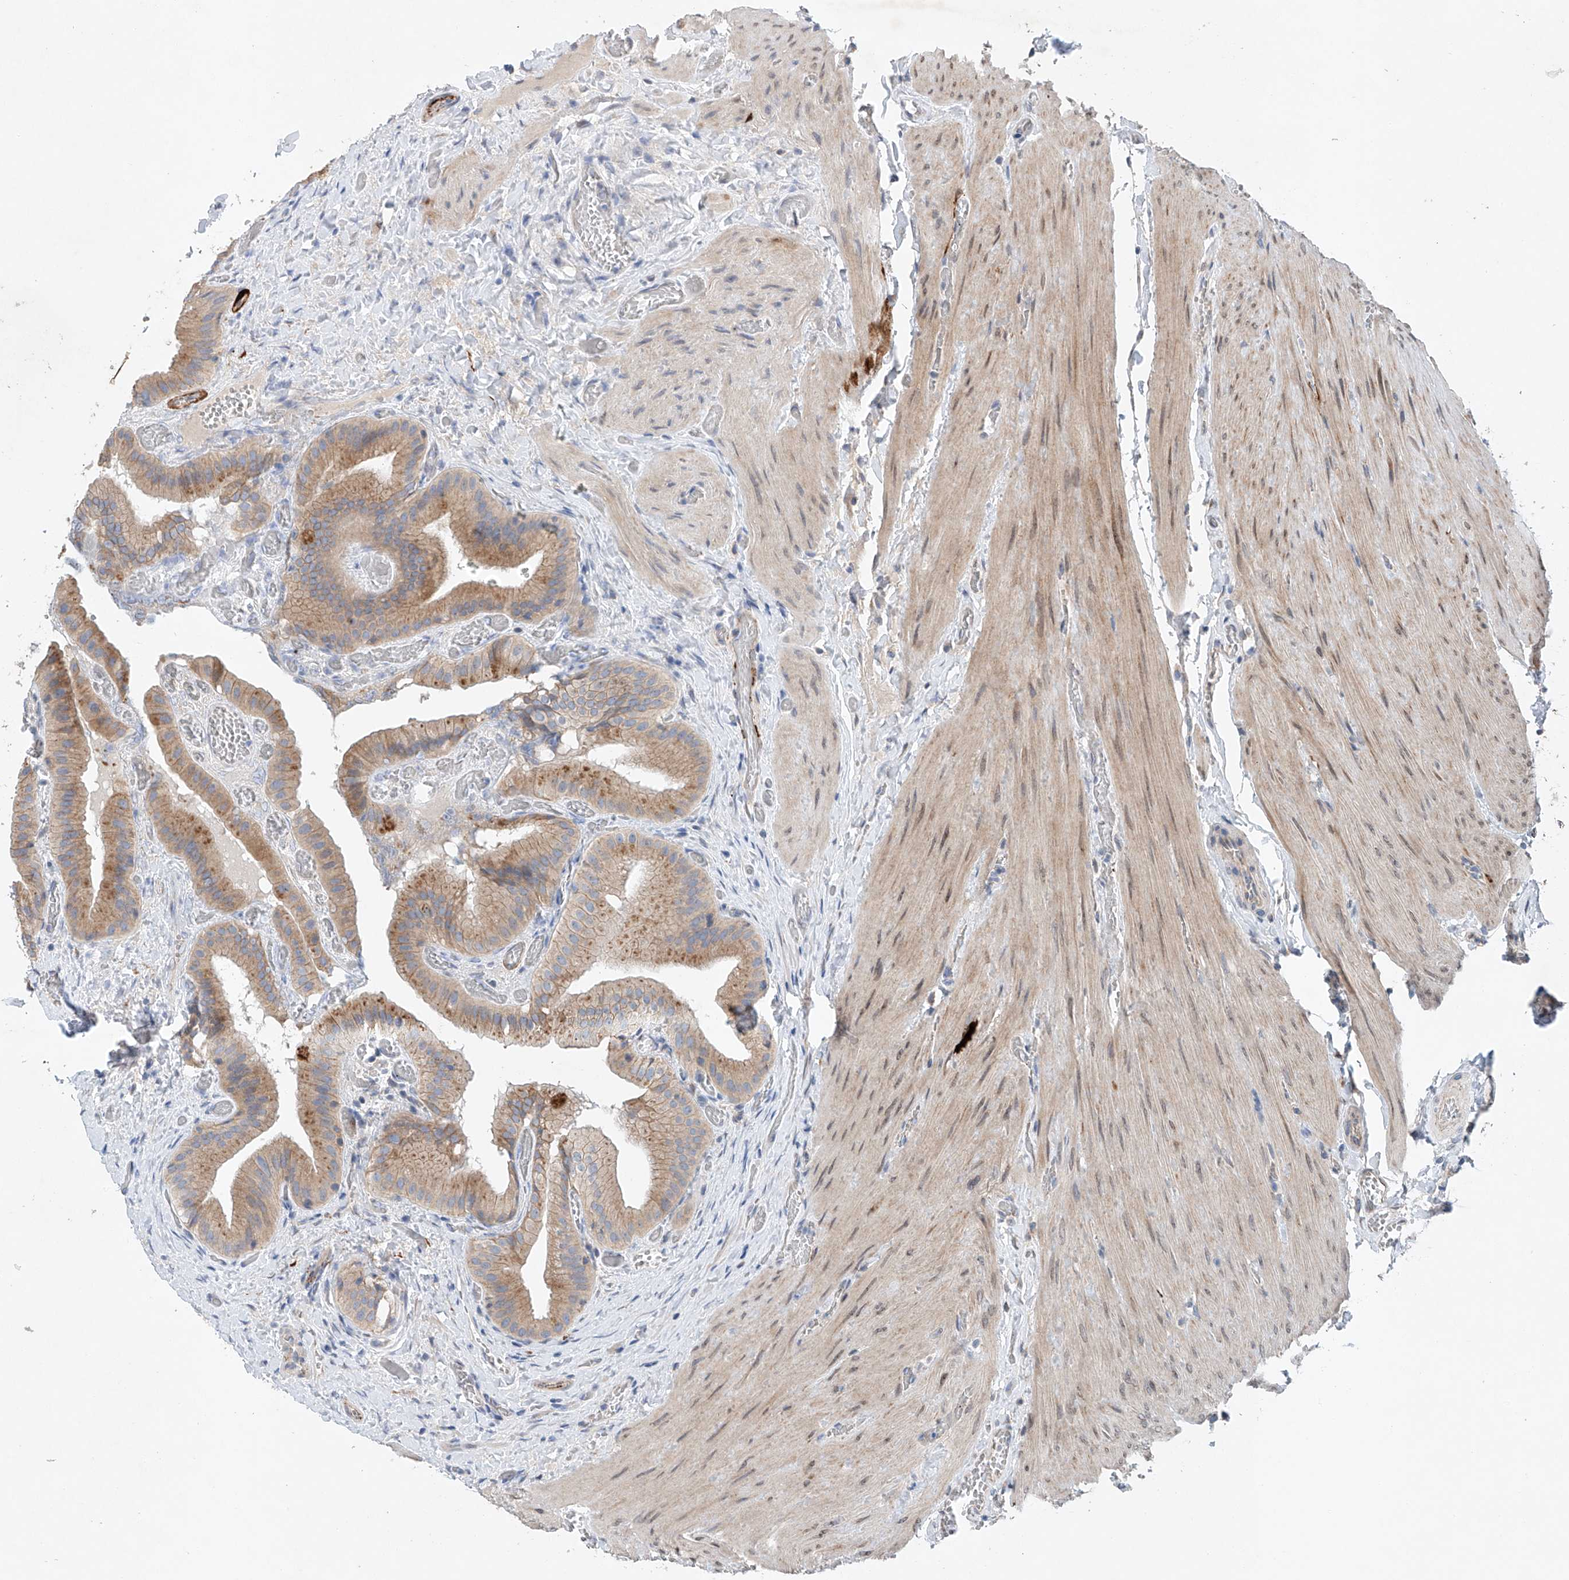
{"staining": {"intensity": "moderate", "quantity": ">75%", "location": "cytoplasmic/membranous"}, "tissue": "gallbladder", "cell_type": "Glandular cells", "image_type": "normal", "snomed": [{"axis": "morphology", "description": "Normal tissue, NOS"}, {"axis": "topography", "description": "Gallbladder"}], "caption": "An immunohistochemistry (IHC) micrograph of unremarkable tissue is shown. Protein staining in brown shows moderate cytoplasmic/membranous positivity in gallbladder within glandular cells.", "gene": "CEP85L", "patient": {"sex": "female", "age": 64}}